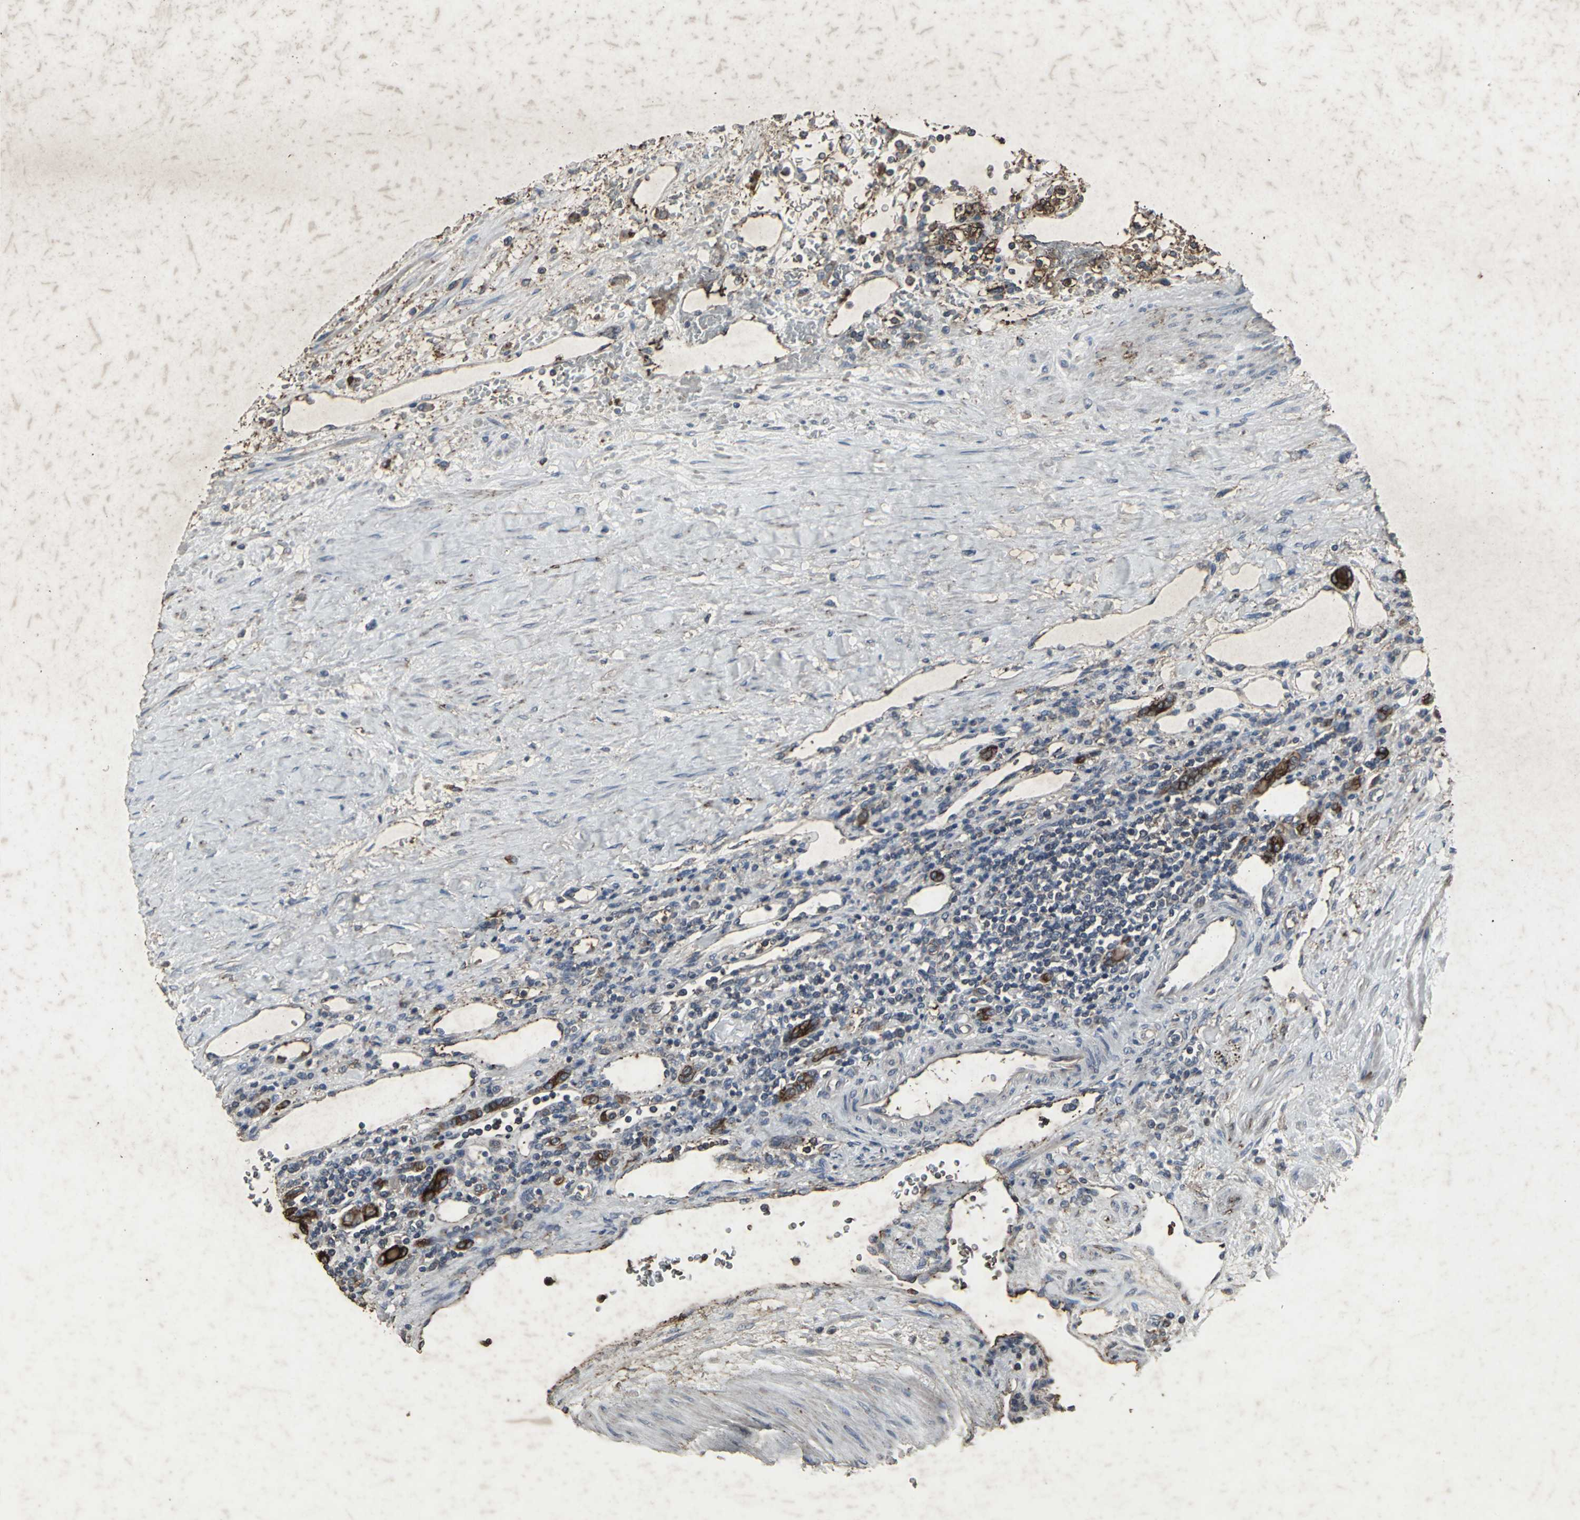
{"staining": {"intensity": "strong", "quantity": ">75%", "location": "cytoplasmic/membranous"}, "tissue": "renal cancer", "cell_type": "Tumor cells", "image_type": "cancer", "snomed": [{"axis": "morphology", "description": "Normal tissue, NOS"}, {"axis": "morphology", "description": "Adenocarcinoma, NOS"}, {"axis": "topography", "description": "Kidney"}], "caption": "This image shows IHC staining of renal adenocarcinoma, with high strong cytoplasmic/membranous positivity in approximately >75% of tumor cells.", "gene": "CCR9", "patient": {"sex": "female", "age": 55}}